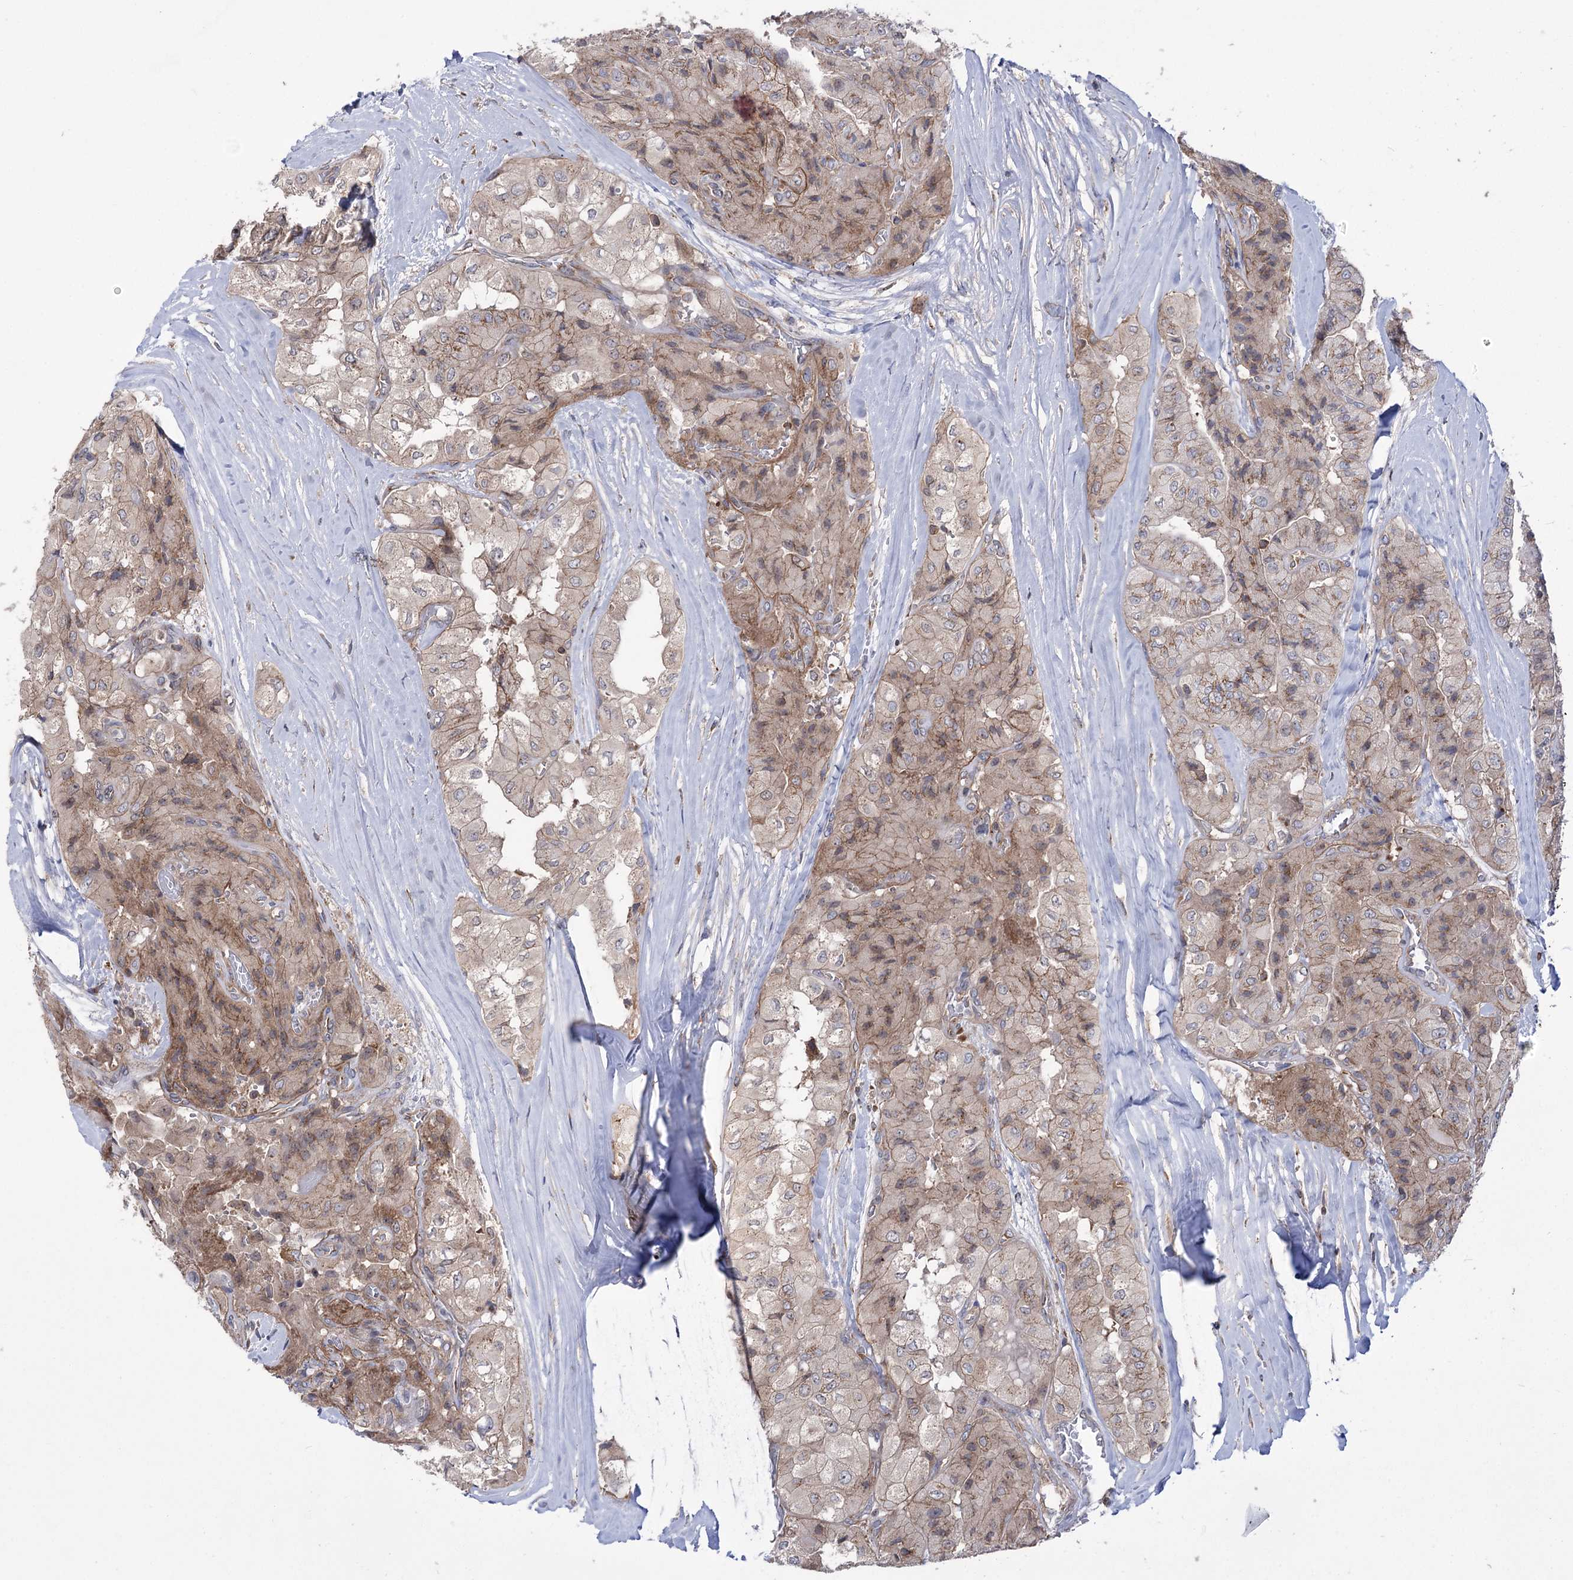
{"staining": {"intensity": "weak", "quantity": "25%-75%", "location": "cytoplasmic/membranous"}, "tissue": "thyroid cancer", "cell_type": "Tumor cells", "image_type": "cancer", "snomed": [{"axis": "morphology", "description": "Papillary adenocarcinoma, NOS"}, {"axis": "topography", "description": "Thyroid gland"}], "caption": "Protein analysis of thyroid cancer tissue displays weak cytoplasmic/membranous staining in about 25%-75% of tumor cells. Using DAB (brown) and hematoxylin (blue) stains, captured at high magnification using brightfield microscopy.", "gene": "ZNF622", "patient": {"sex": "female", "age": 59}}